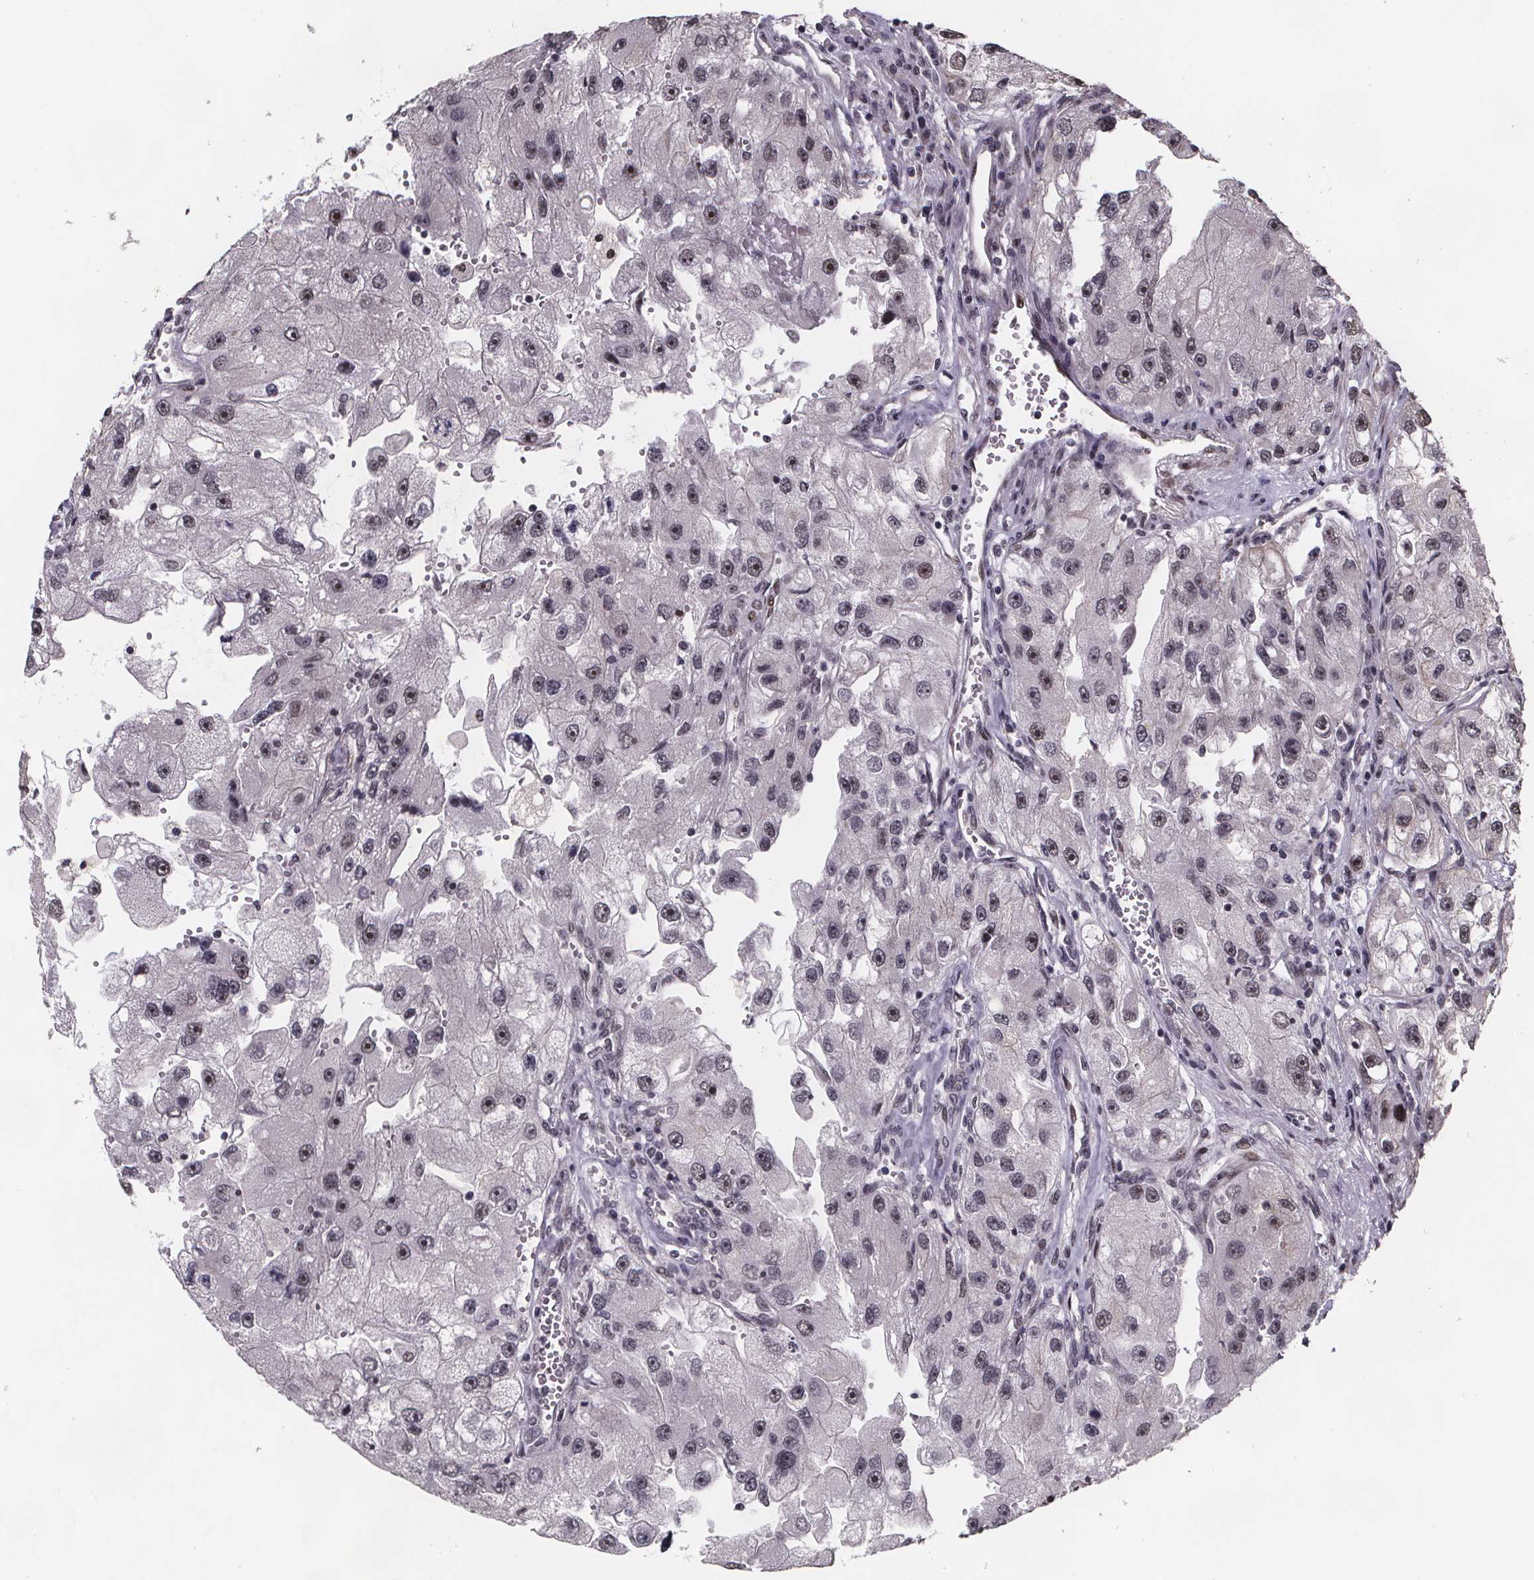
{"staining": {"intensity": "negative", "quantity": "none", "location": "none"}, "tissue": "renal cancer", "cell_type": "Tumor cells", "image_type": "cancer", "snomed": [{"axis": "morphology", "description": "Adenocarcinoma, NOS"}, {"axis": "topography", "description": "Kidney"}], "caption": "Micrograph shows no protein positivity in tumor cells of renal cancer (adenocarcinoma) tissue.", "gene": "U2SURP", "patient": {"sex": "male", "age": 63}}